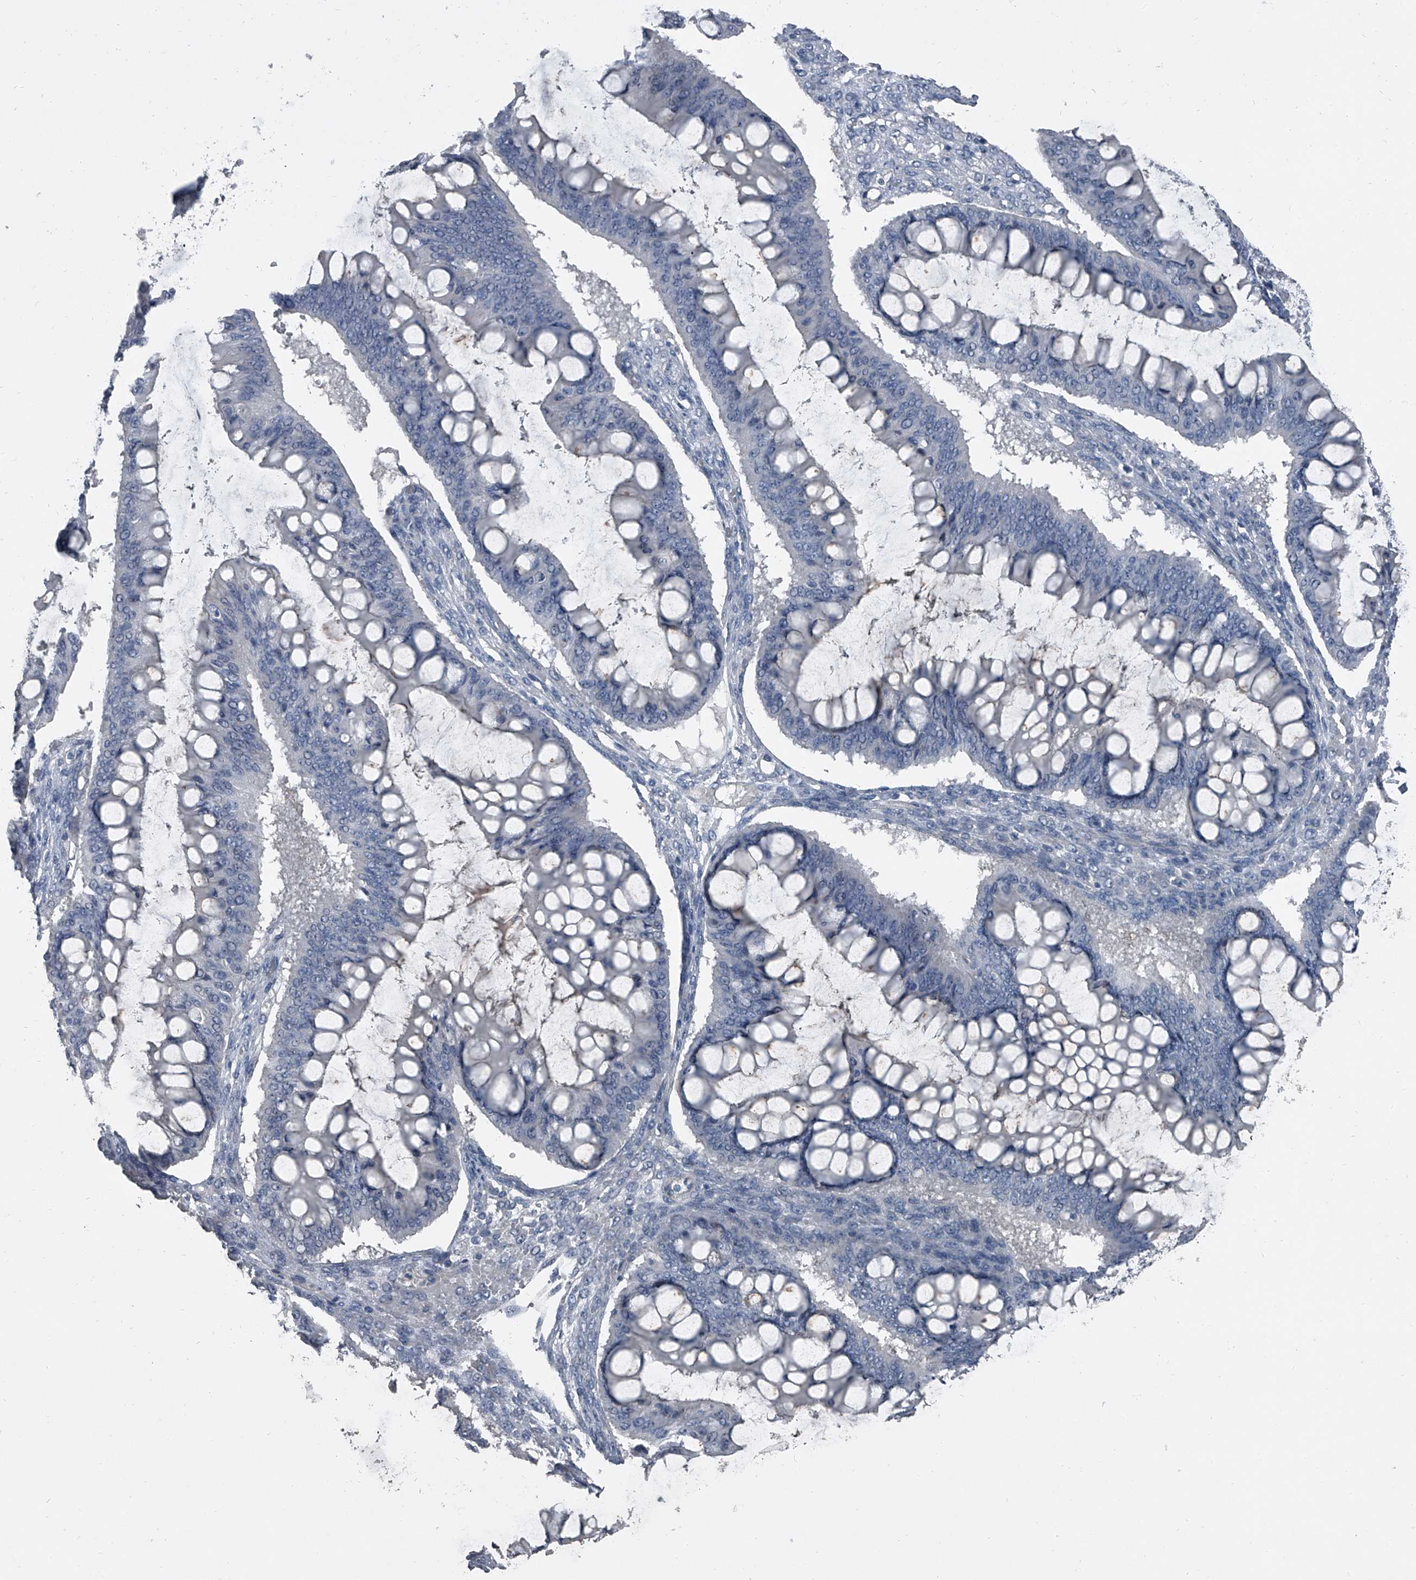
{"staining": {"intensity": "negative", "quantity": "none", "location": "none"}, "tissue": "ovarian cancer", "cell_type": "Tumor cells", "image_type": "cancer", "snomed": [{"axis": "morphology", "description": "Cystadenocarcinoma, mucinous, NOS"}, {"axis": "topography", "description": "Ovary"}], "caption": "Photomicrograph shows no significant protein staining in tumor cells of ovarian mucinous cystadenocarcinoma.", "gene": "HEPHL1", "patient": {"sex": "female", "age": 73}}